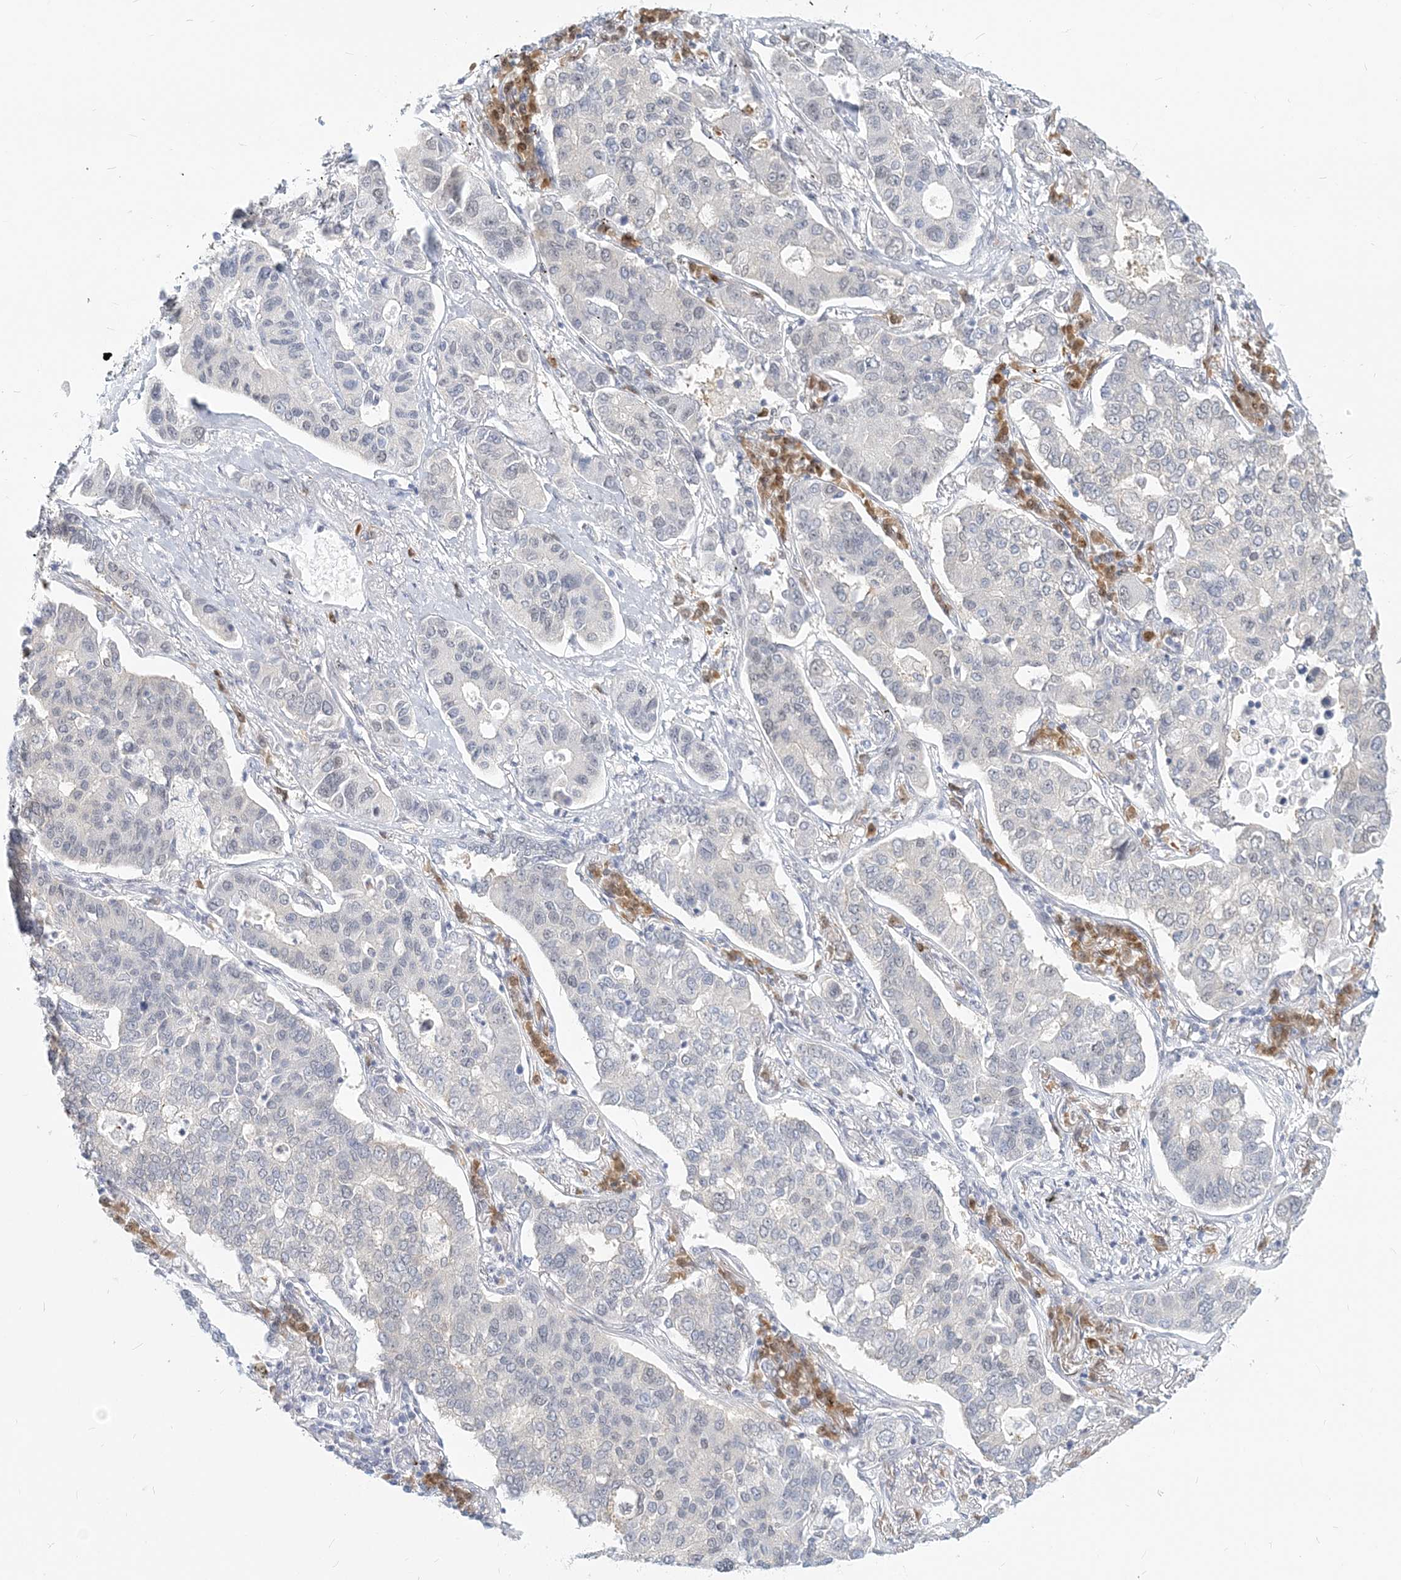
{"staining": {"intensity": "negative", "quantity": "none", "location": "none"}, "tissue": "lung cancer", "cell_type": "Tumor cells", "image_type": "cancer", "snomed": [{"axis": "morphology", "description": "Adenocarcinoma, NOS"}, {"axis": "topography", "description": "Lung"}], "caption": "Immunohistochemistry image of neoplastic tissue: lung cancer (adenocarcinoma) stained with DAB reveals no significant protein expression in tumor cells. Nuclei are stained in blue.", "gene": "GMPPA", "patient": {"sex": "male", "age": 49}}